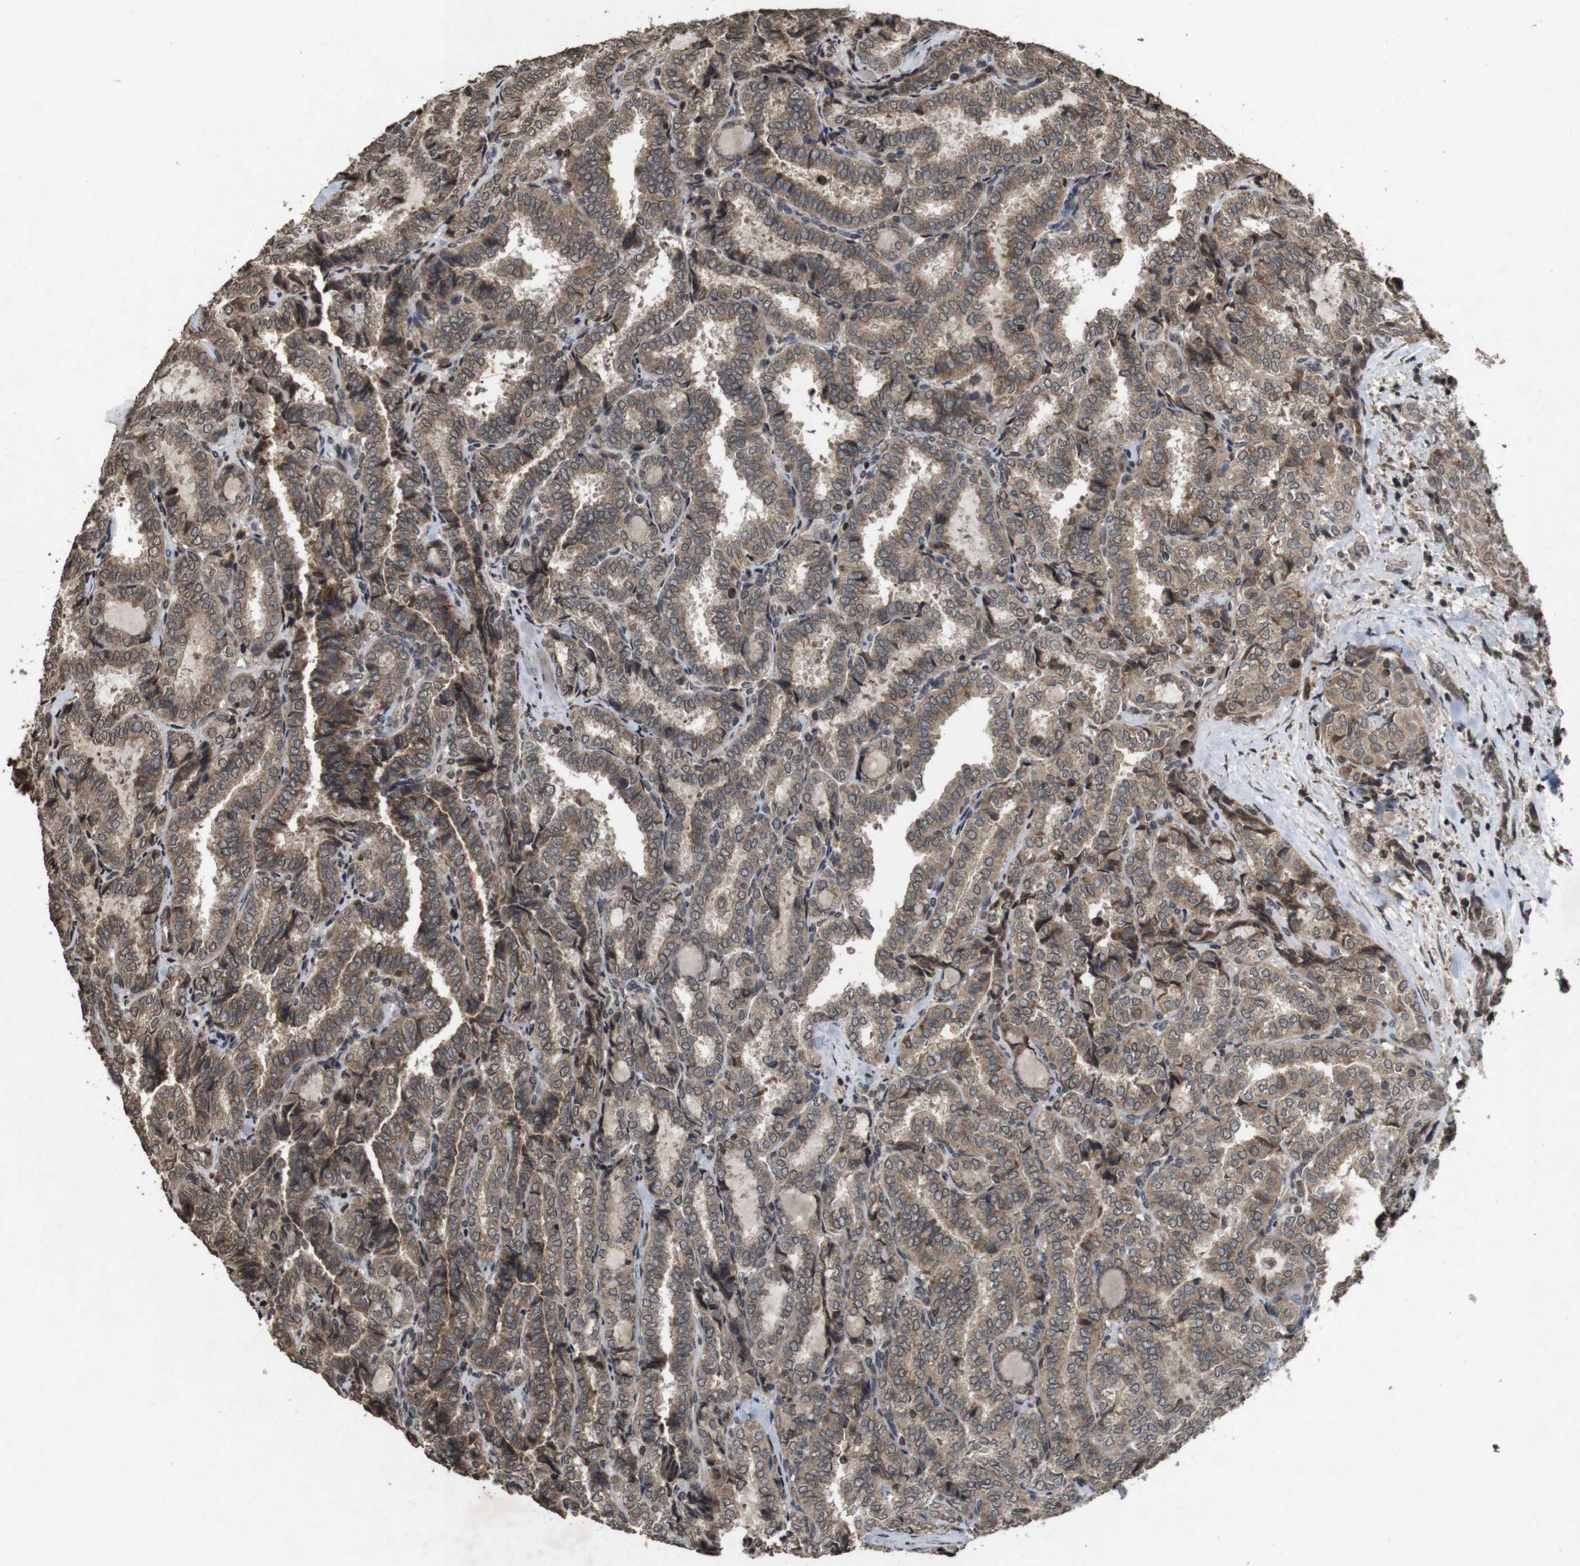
{"staining": {"intensity": "moderate", "quantity": ">75%", "location": "cytoplasmic/membranous,nuclear"}, "tissue": "thyroid cancer", "cell_type": "Tumor cells", "image_type": "cancer", "snomed": [{"axis": "morphology", "description": "Normal tissue, NOS"}, {"axis": "morphology", "description": "Papillary adenocarcinoma, NOS"}, {"axis": "topography", "description": "Thyroid gland"}], "caption": "Thyroid cancer stained for a protein displays moderate cytoplasmic/membranous and nuclear positivity in tumor cells.", "gene": "SORL1", "patient": {"sex": "female", "age": 30}}